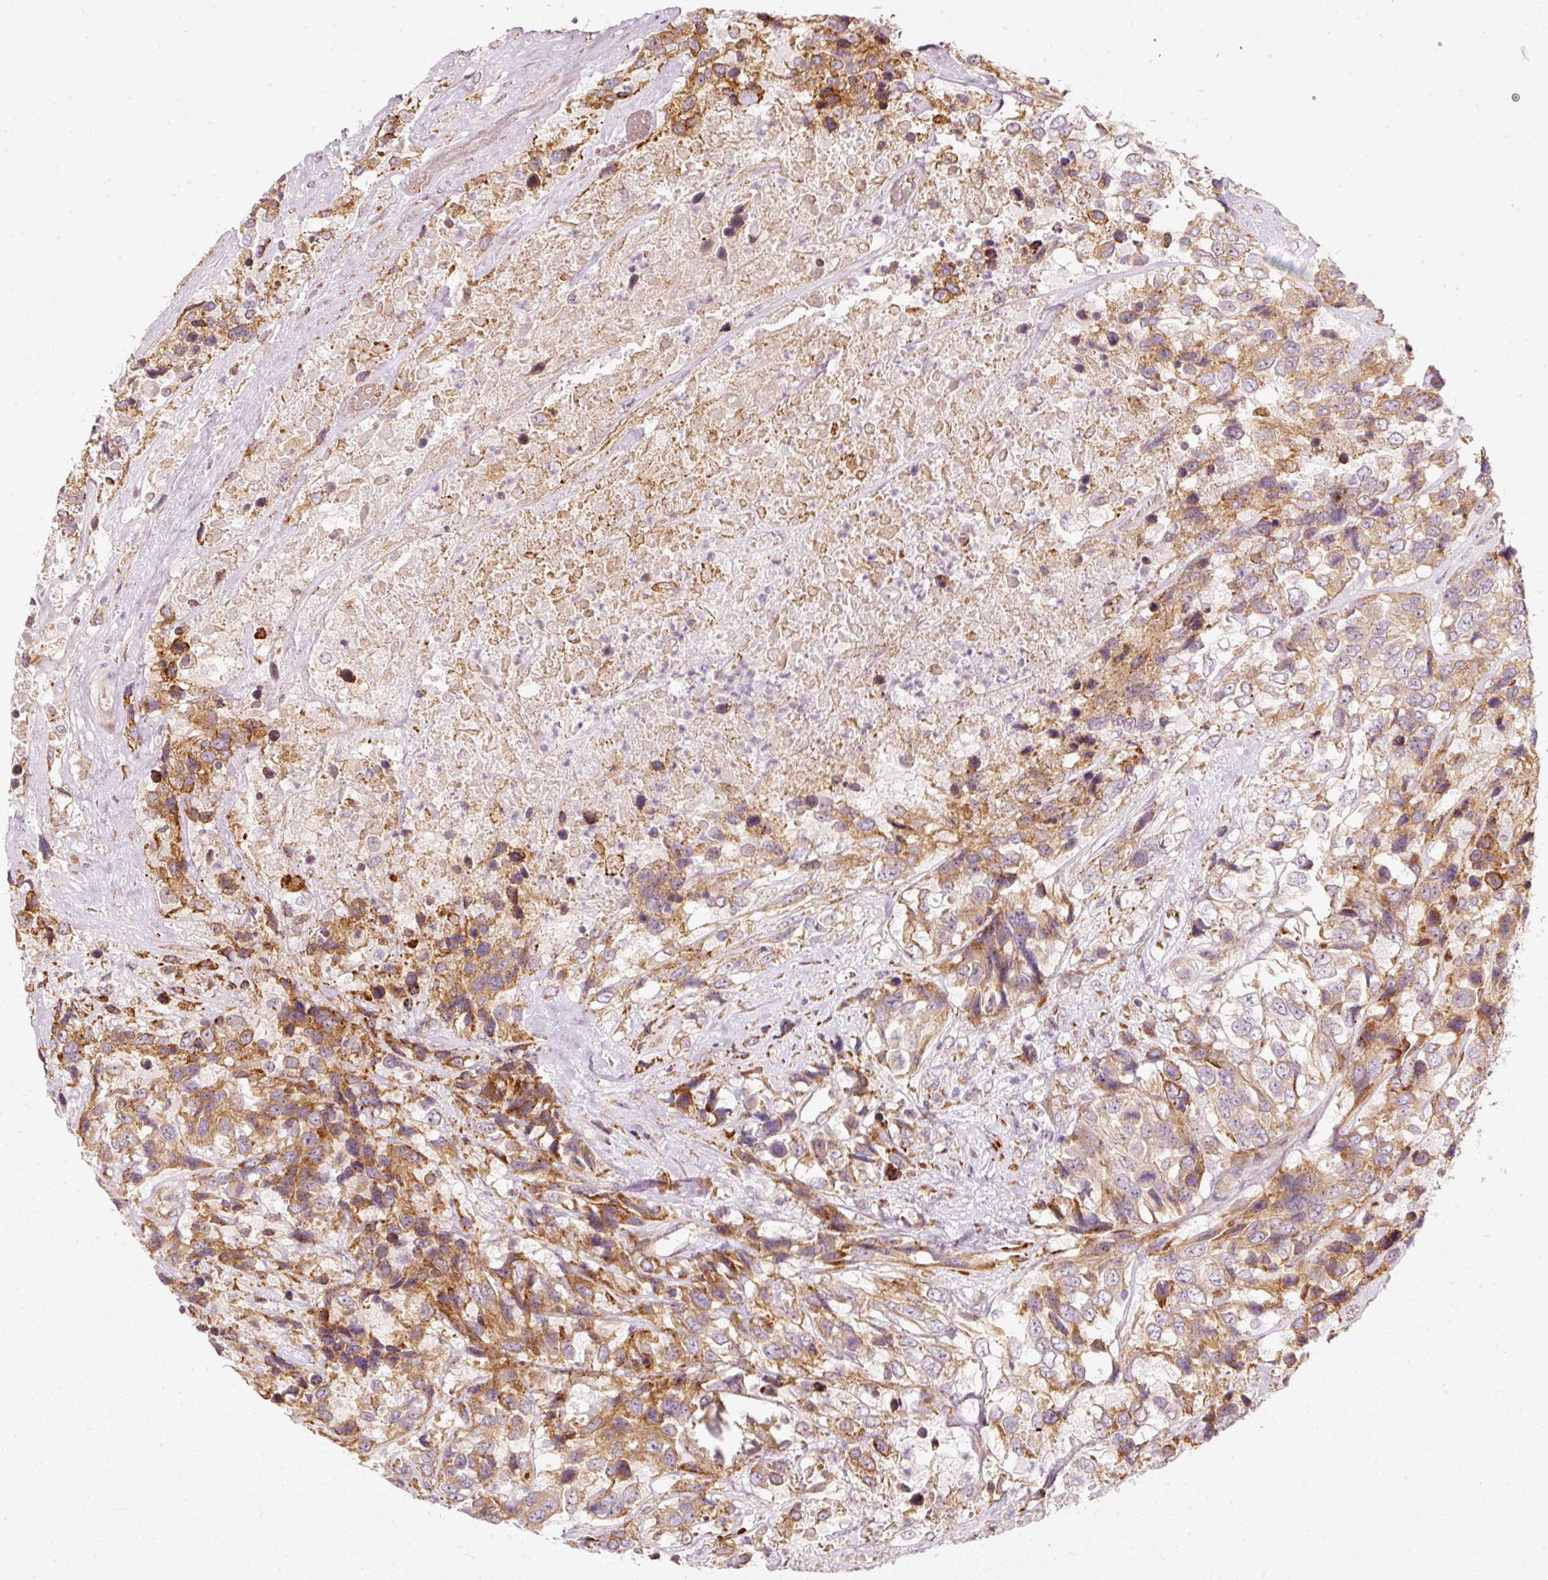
{"staining": {"intensity": "moderate", "quantity": "25%-75%", "location": "cytoplasmic/membranous"}, "tissue": "urothelial cancer", "cell_type": "Tumor cells", "image_type": "cancer", "snomed": [{"axis": "morphology", "description": "Urothelial carcinoma, High grade"}, {"axis": "topography", "description": "Urinary bladder"}], "caption": "An immunohistochemistry photomicrograph of tumor tissue is shown. Protein staining in brown labels moderate cytoplasmic/membranous positivity in high-grade urothelial carcinoma within tumor cells.", "gene": "KCNQ1", "patient": {"sex": "female", "age": 70}}